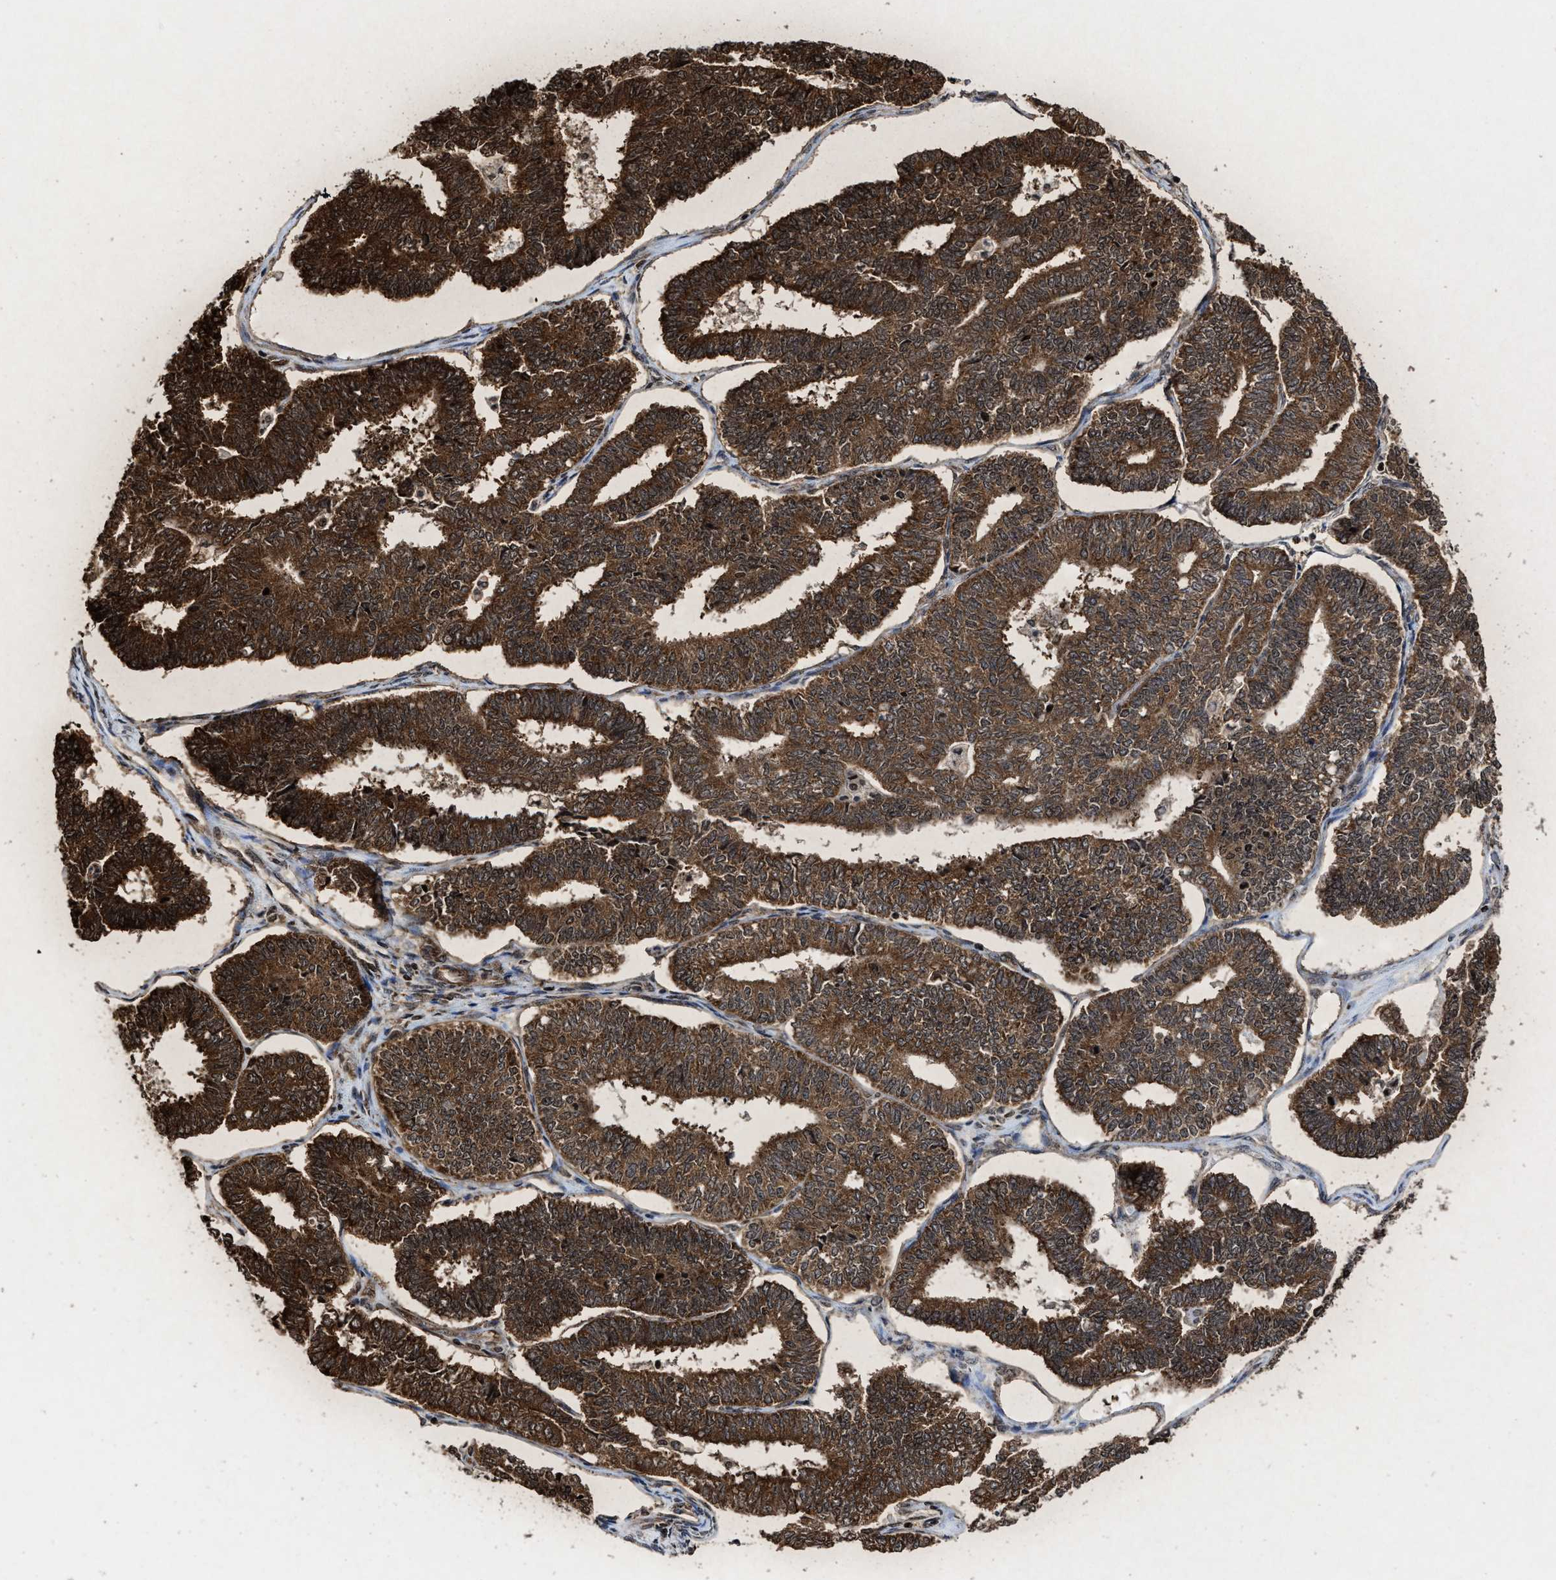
{"staining": {"intensity": "strong", "quantity": ">75%", "location": "cytoplasmic/membranous,nuclear"}, "tissue": "endometrial cancer", "cell_type": "Tumor cells", "image_type": "cancer", "snomed": [{"axis": "morphology", "description": "Adenocarcinoma, NOS"}, {"axis": "topography", "description": "Endometrium"}], "caption": "Immunohistochemical staining of human adenocarcinoma (endometrial) exhibits high levels of strong cytoplasmic/membranous and nuclear staining in approximately >75% of tumor cells.", "gene": "ALYREF", "patient": {"sex": "female", "age": 70}}